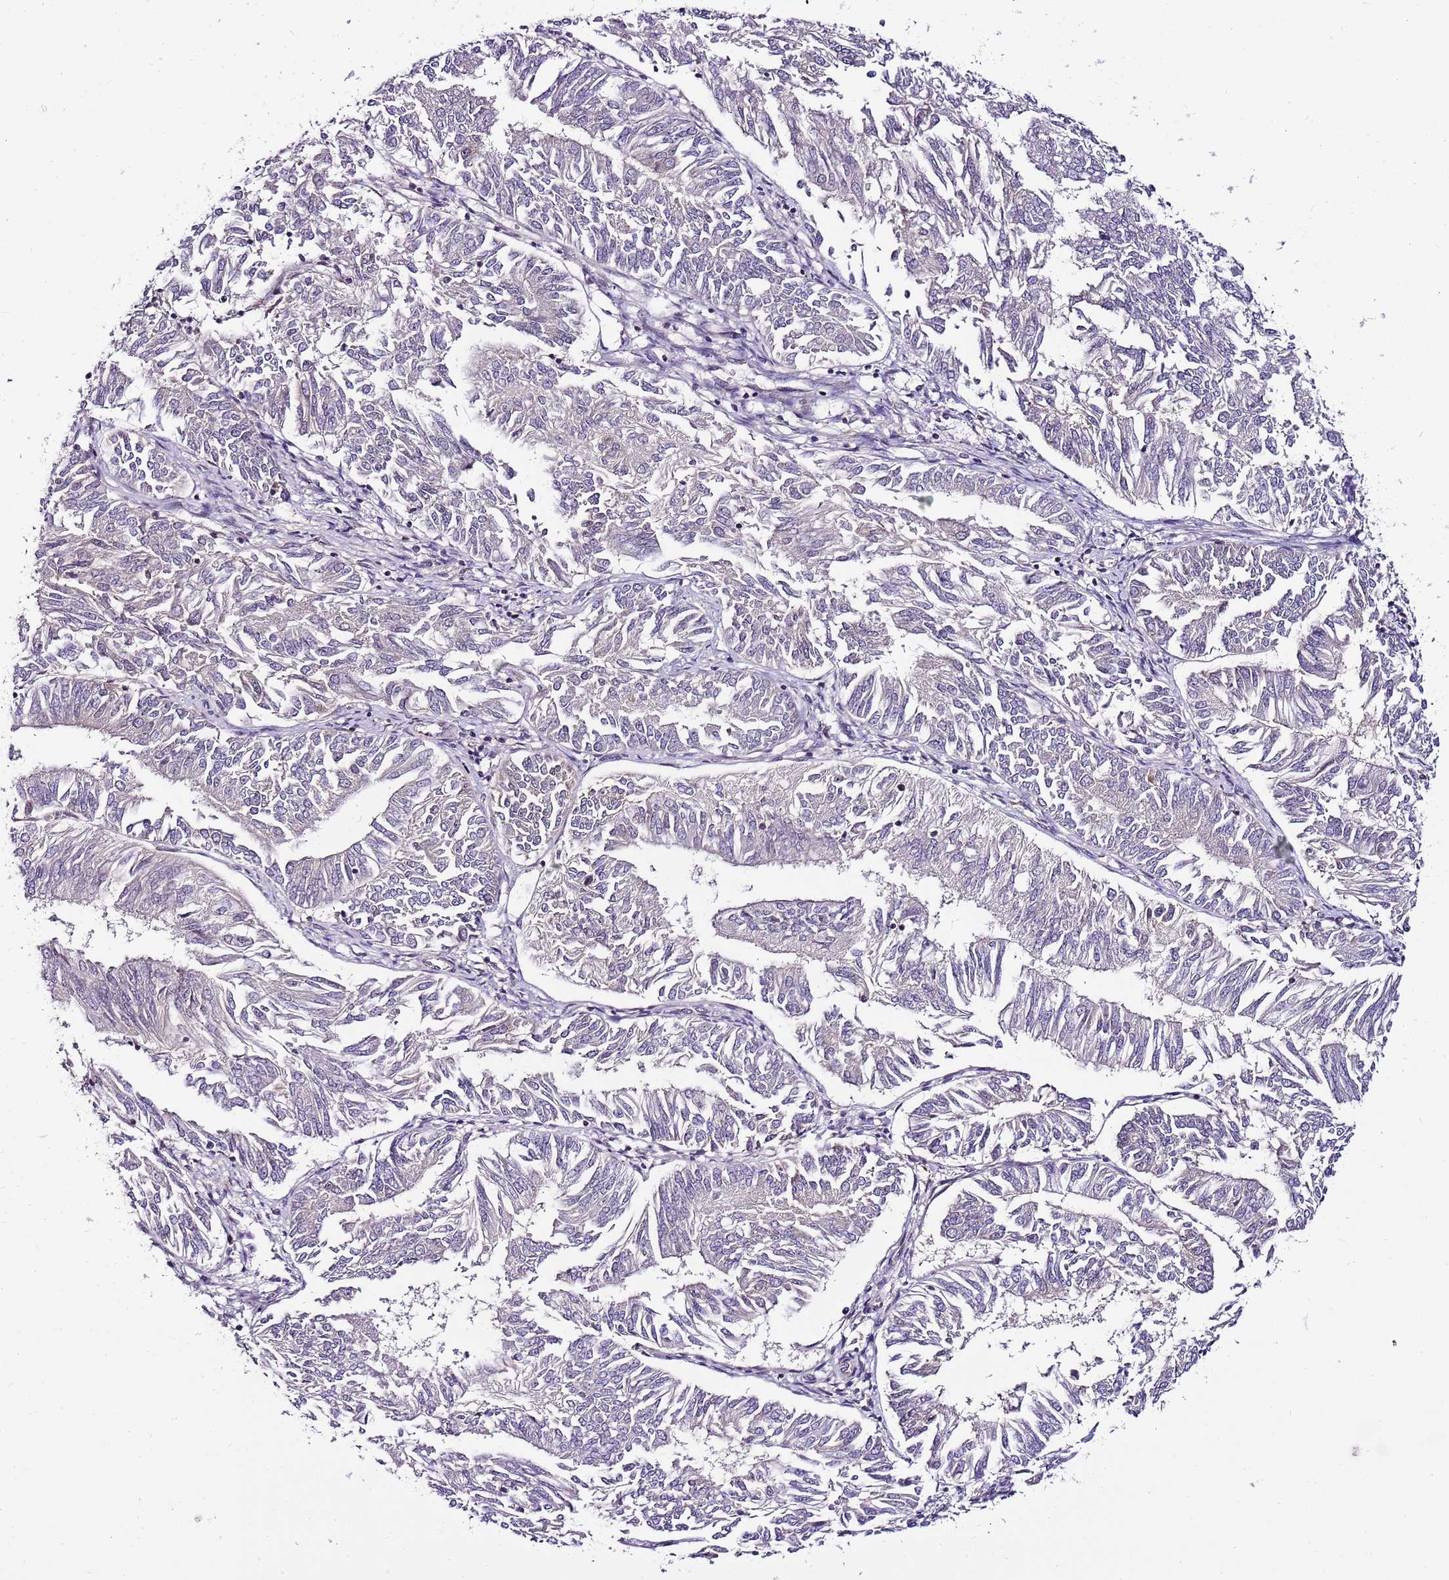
{"staining": {"intensity": "negative", "quantity": "none", "location": "none"}, "tissue": "endometrial cancer", "cell_type": "Tumor cells", "image_type": "cancer", "snomed": [{"axis": "morphology", "description": "Adenocarcinoma, NOS"}, {"axis": "topography", "description": "Endometrium"}], "caption": "A high-resolution photomicrograph shows immunohistochemistry staining of endometrial cancer, which exhibits no significant expression in tumor cells.", "gene": "POLE3", "patient": {"sex": "female", "age": 58}}